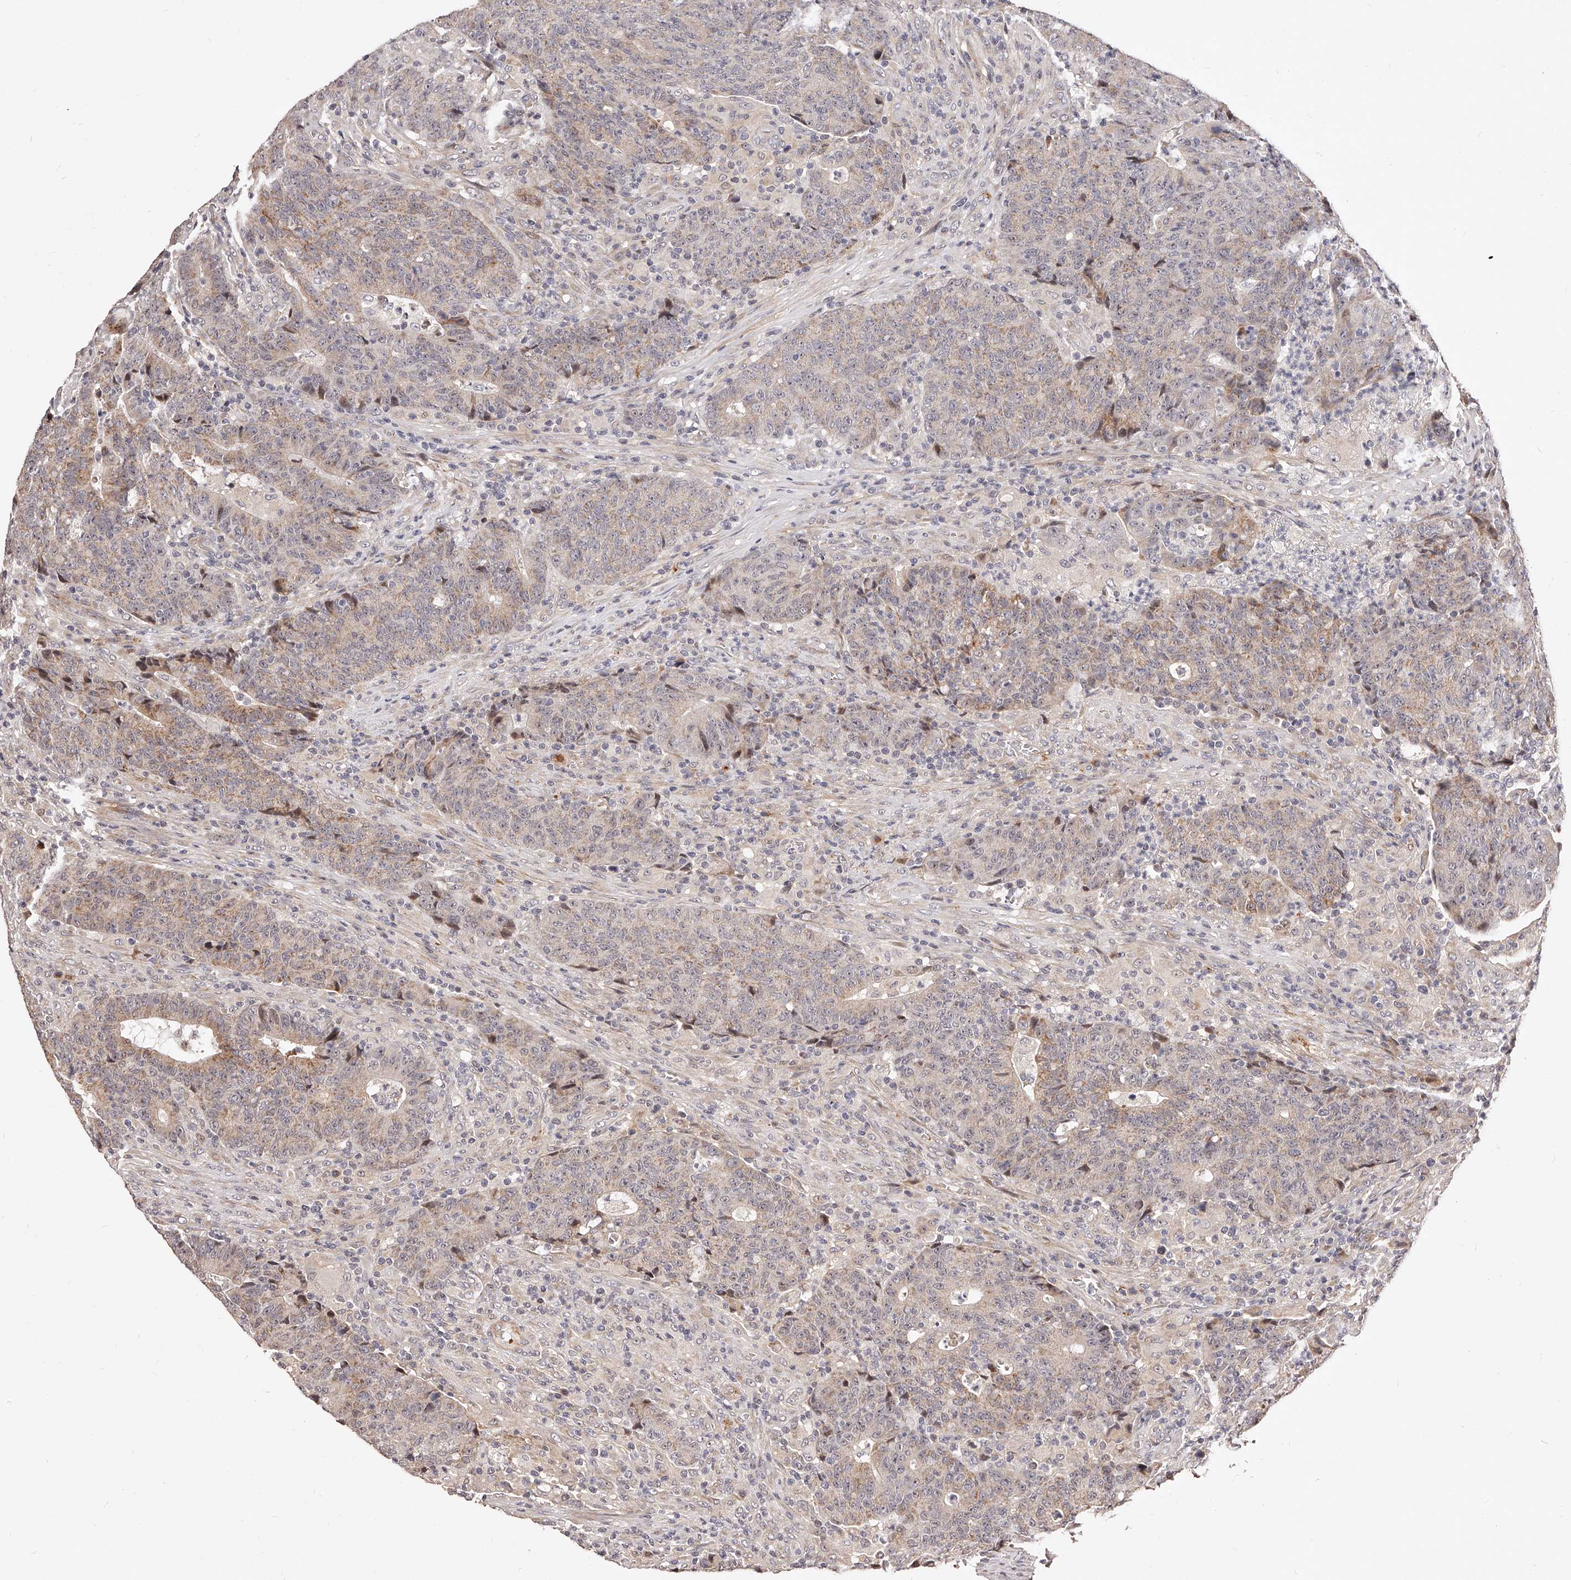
{"staining": {"intensity": "weak", "quantity": "25%-75%", "location": "cytoplasmic/membranous"}, "tissue": "colorectal cancer", "cell_type": "Tumor cells", "image_type": "cancer", "snomed": [{"axis": "morphology", "description": "Adenocarcinoma, NOS"}, {"axis": "topography", "description": "Colon"}], "caption": "Protein staining of colorectal cancer tissue exhibits weak cytoplasmic/membranous expression in approximately 25%-75% of tumor cells.", "gene": "ZNF502", "patient": {"sex": "female", "age": 75}}